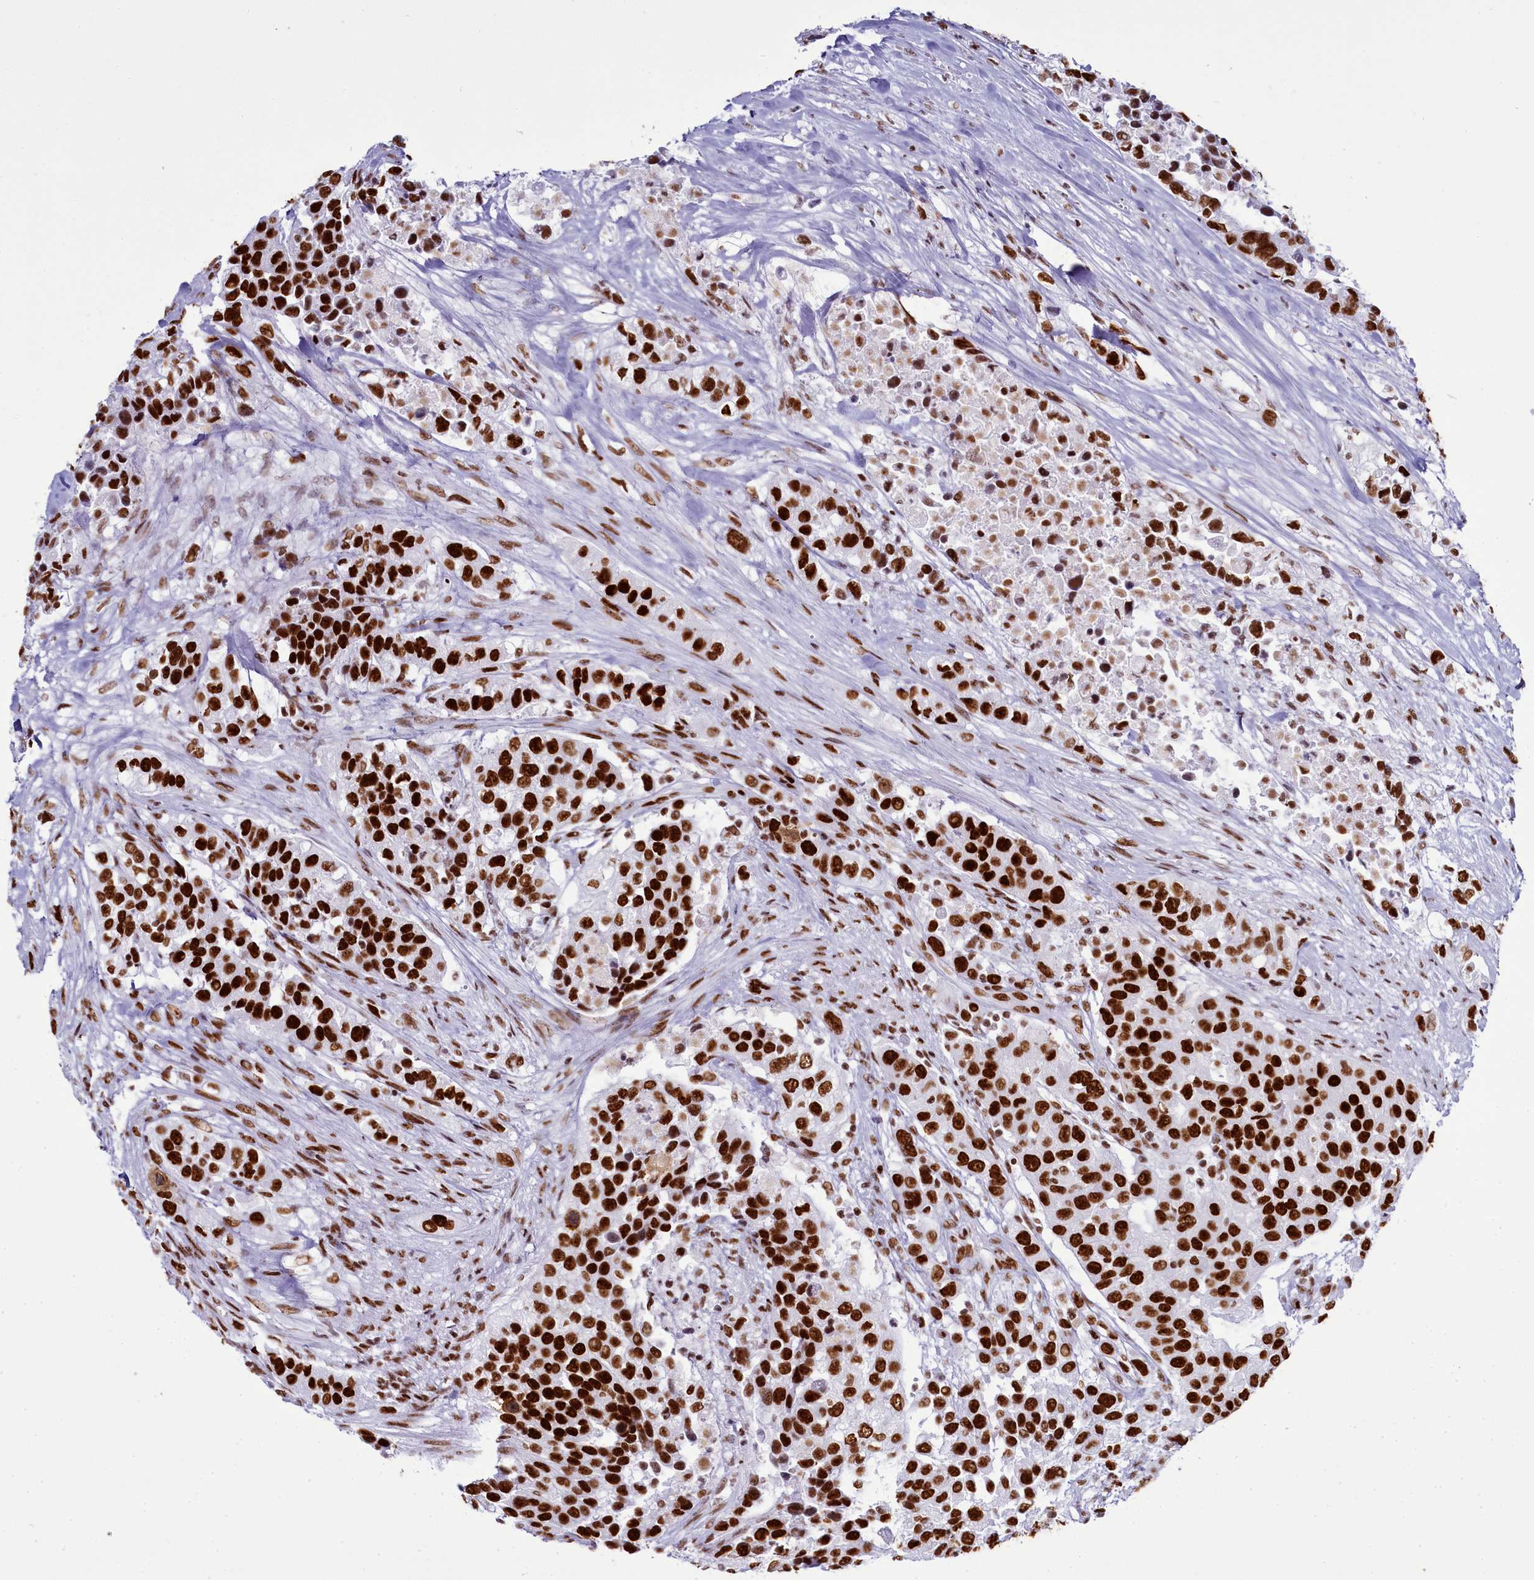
{"staining": {"intensity": "strong", "quantity": ">75%", "location": "nuclear"}, "tissue": "urothelial cancer", "cell_type": "Tumor cells", "image_type": "cancer", "snomed": [{"axis": "morphology", "description": "Urothelial carcinoma, High grade"}, {"axis": "topography", "description": "Urinary bladder"}], "caption": "Strong nuclear expression is identified in approximately >75% of tumor cells in urothelial cancer.", "gene": "RALY", "patient": {"sex": "female", "age": 80}}